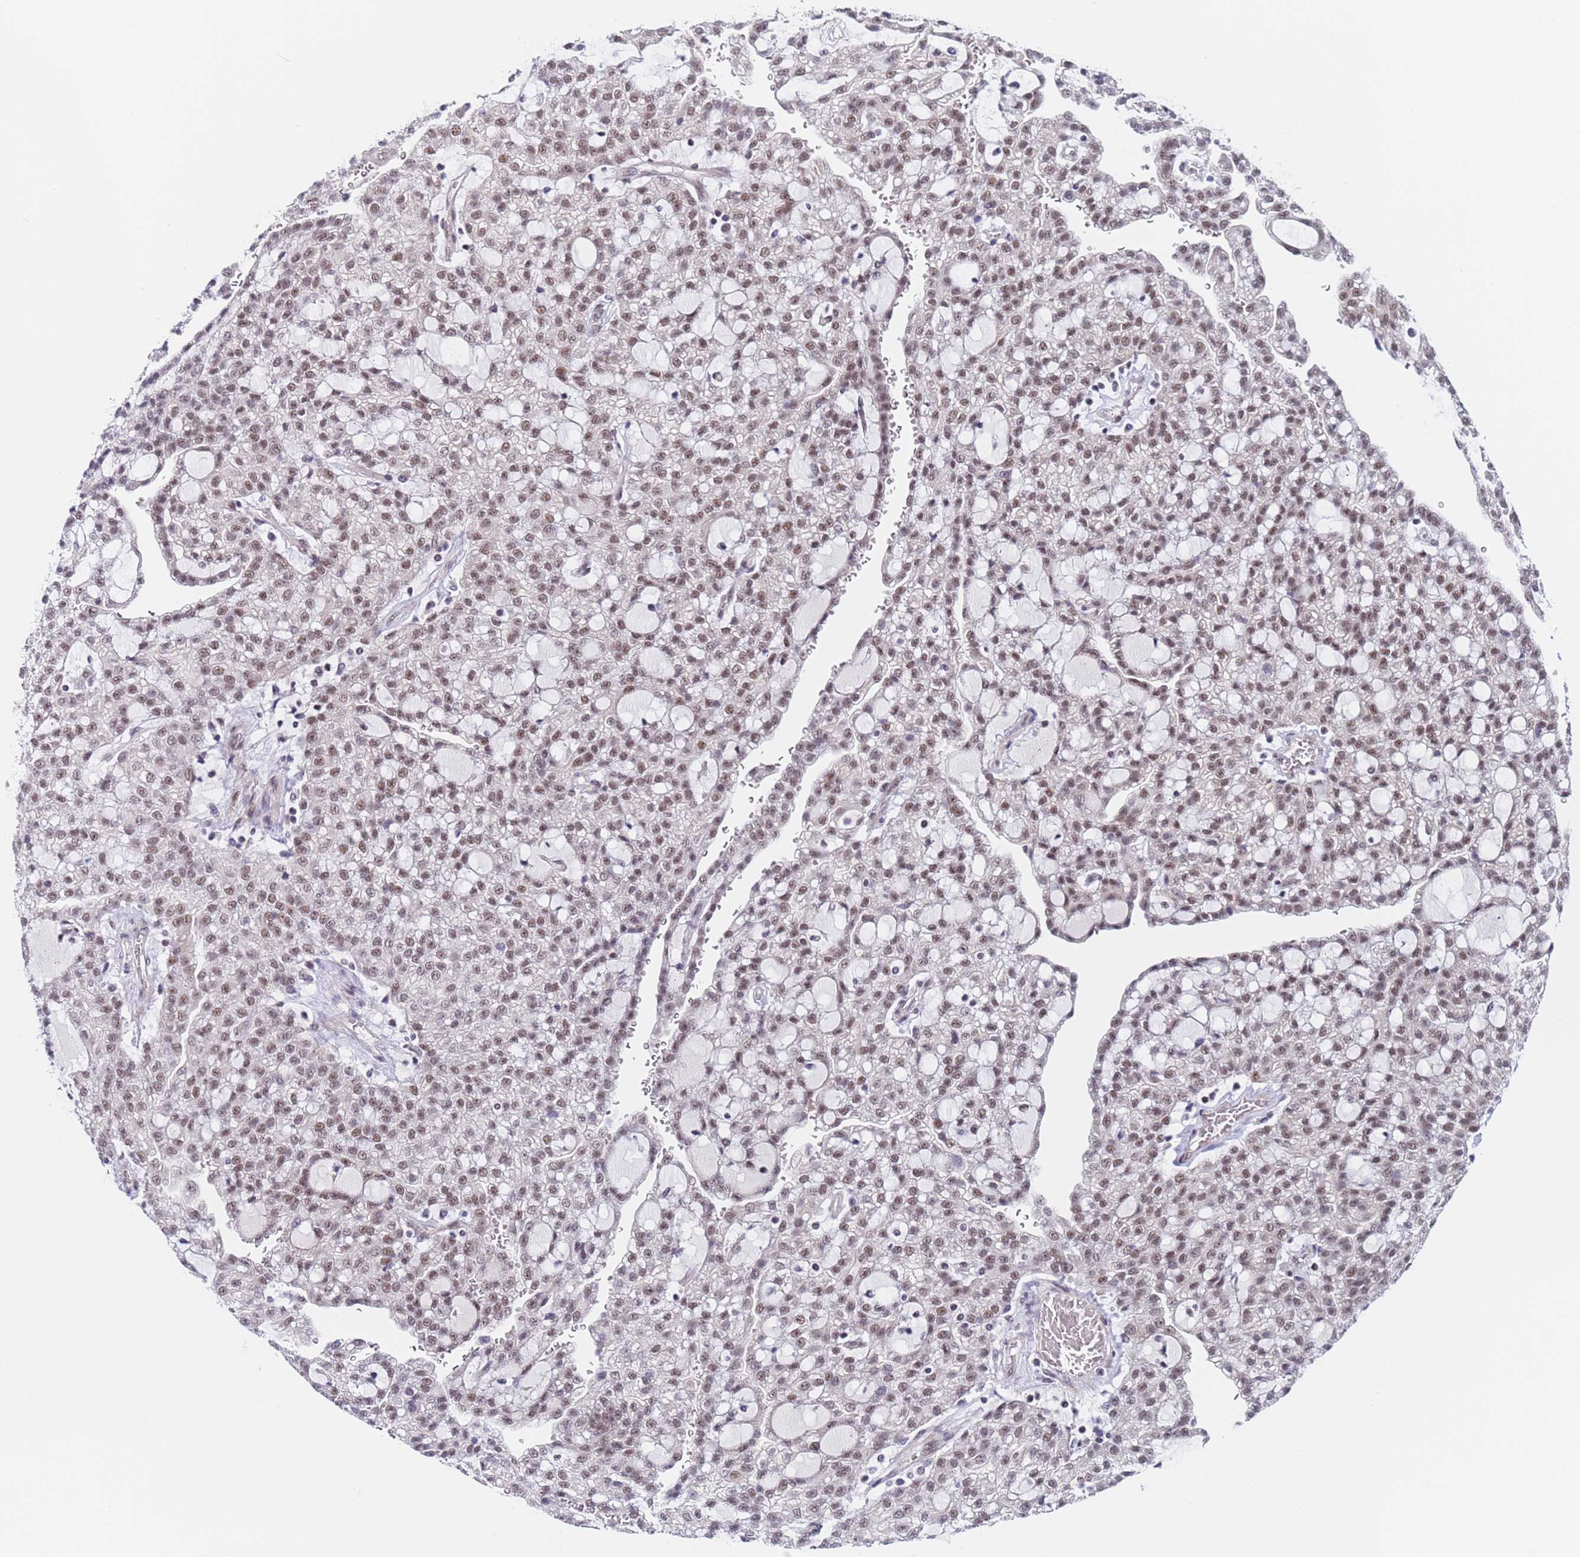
{"staining": {"intensity": "moderate", "quantity": ">75%", "location": "nuclear"}, "tissue": "renal cancer", "cell_type": "Tumor cells", "image_type": "cancer", "snomed": [{"axis": "morphology", "description": "Adenocarcinoma, NOS"}, {"axis": "topography", "description": "Kidney"}], "caption": "DAB immunohistochemical staining of human adenocarcinoma (renal) shows moderate nuclear protein staining in about >75% of tumor cells.", "gene": "FNBP4", "patient": {"sex": "male", "age": 63}}